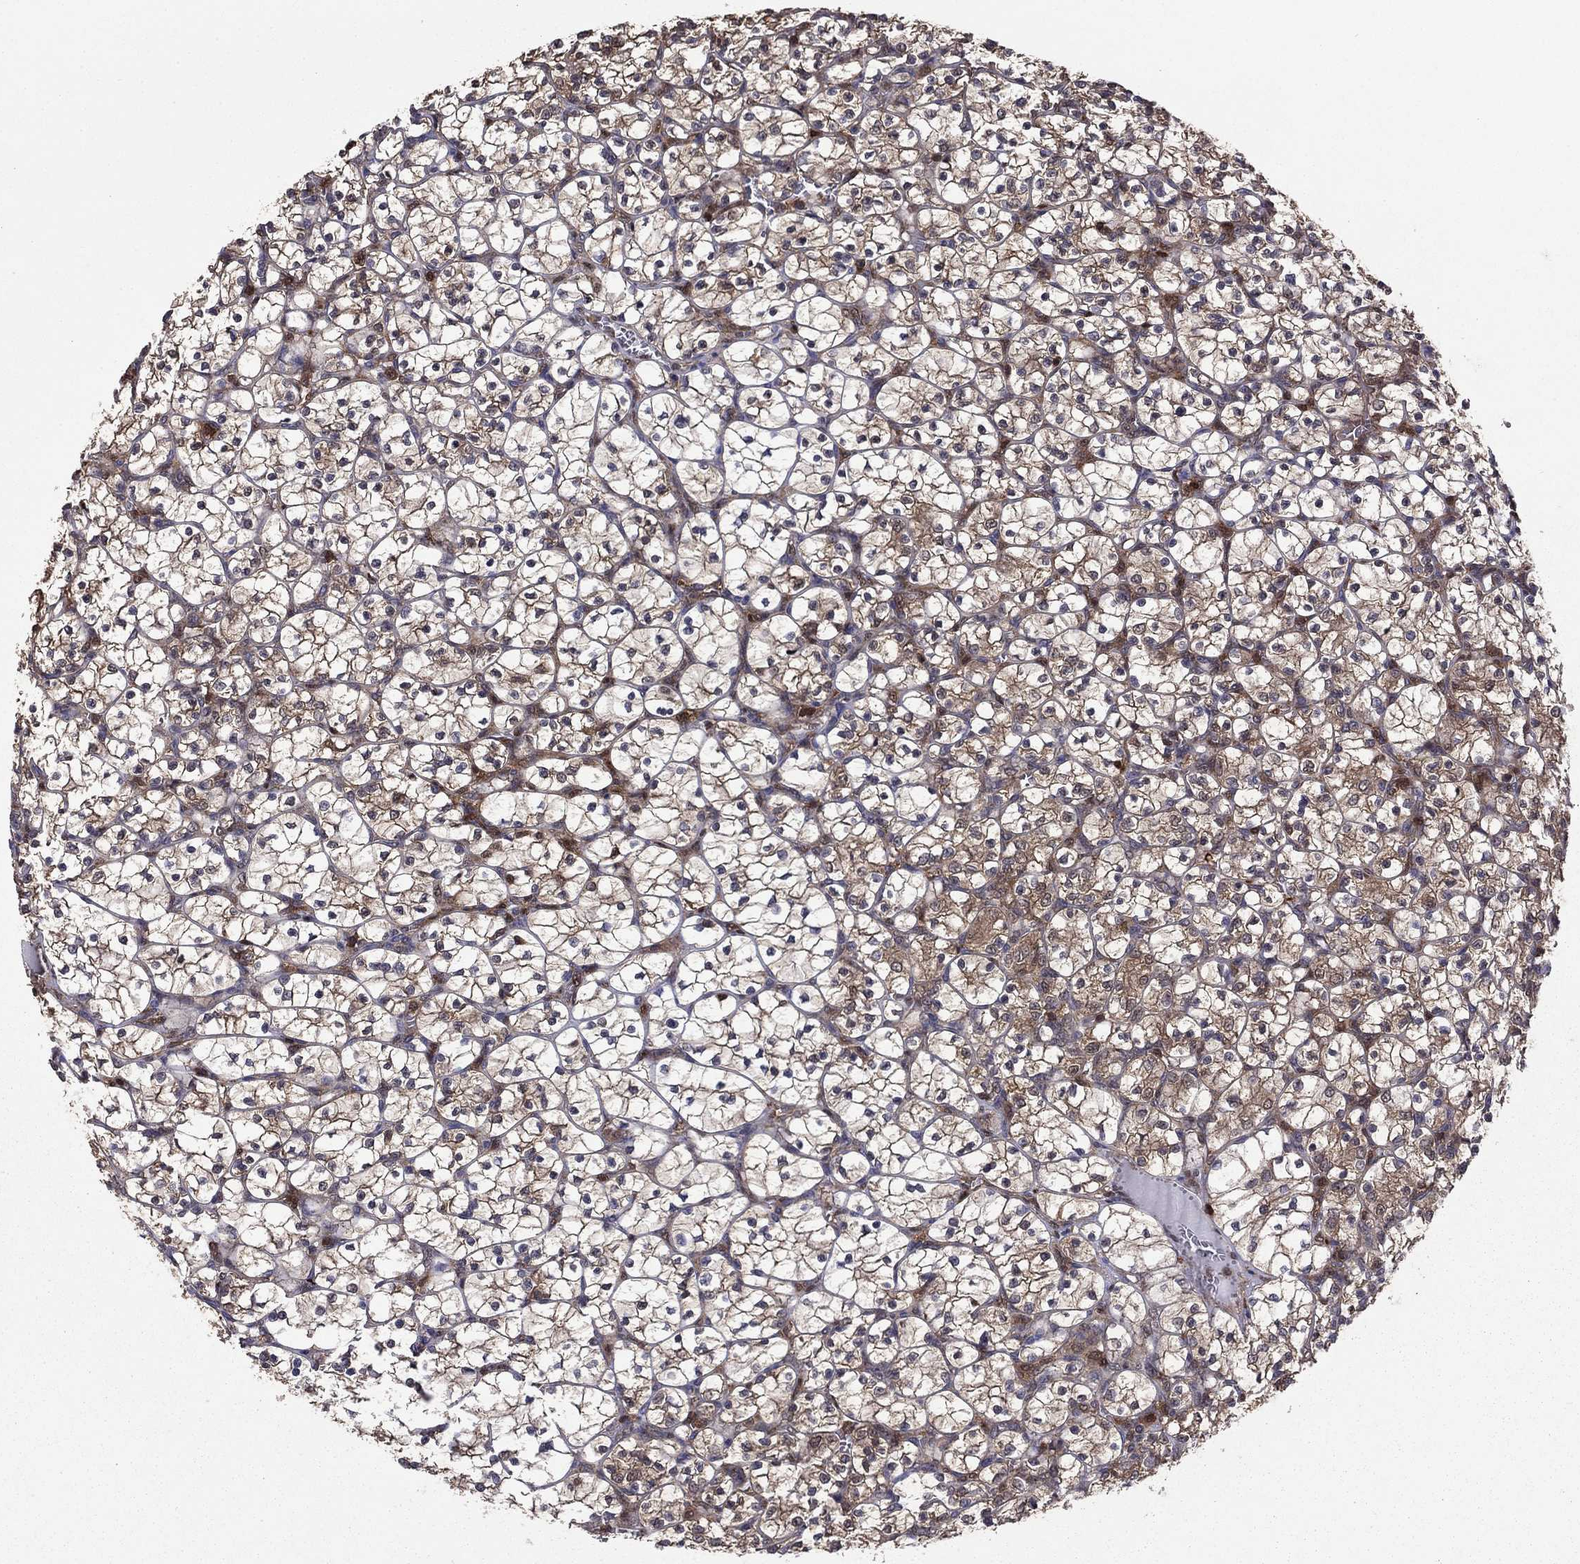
{"staining": {"intensity": "moderate", "quantity": "25%-75%", "location": "cytoplasmic/membranous,nuclear"}, "tissue": "renal cancer", "cell_type": "Tumor cells", "image_type": "cancer", "snomed": [{"axis": "morphology", "description": "Adenocarcinoma, NOS"}, {"axis": "topography", "description": "Kidney"}], "caption": "Moderate cytoplasmic/membranous and nuclear protein expression is present in approximately 25%-75% of tumor cells in renal cancer. Using DAB (3,3'-diaminobenzidine) (brown) and hematoxylin (blue) stains, captured at high magnification using brightfield microscopy.", "gene": "APPBP2", "patient": {"sex": "female", "age": 89}}